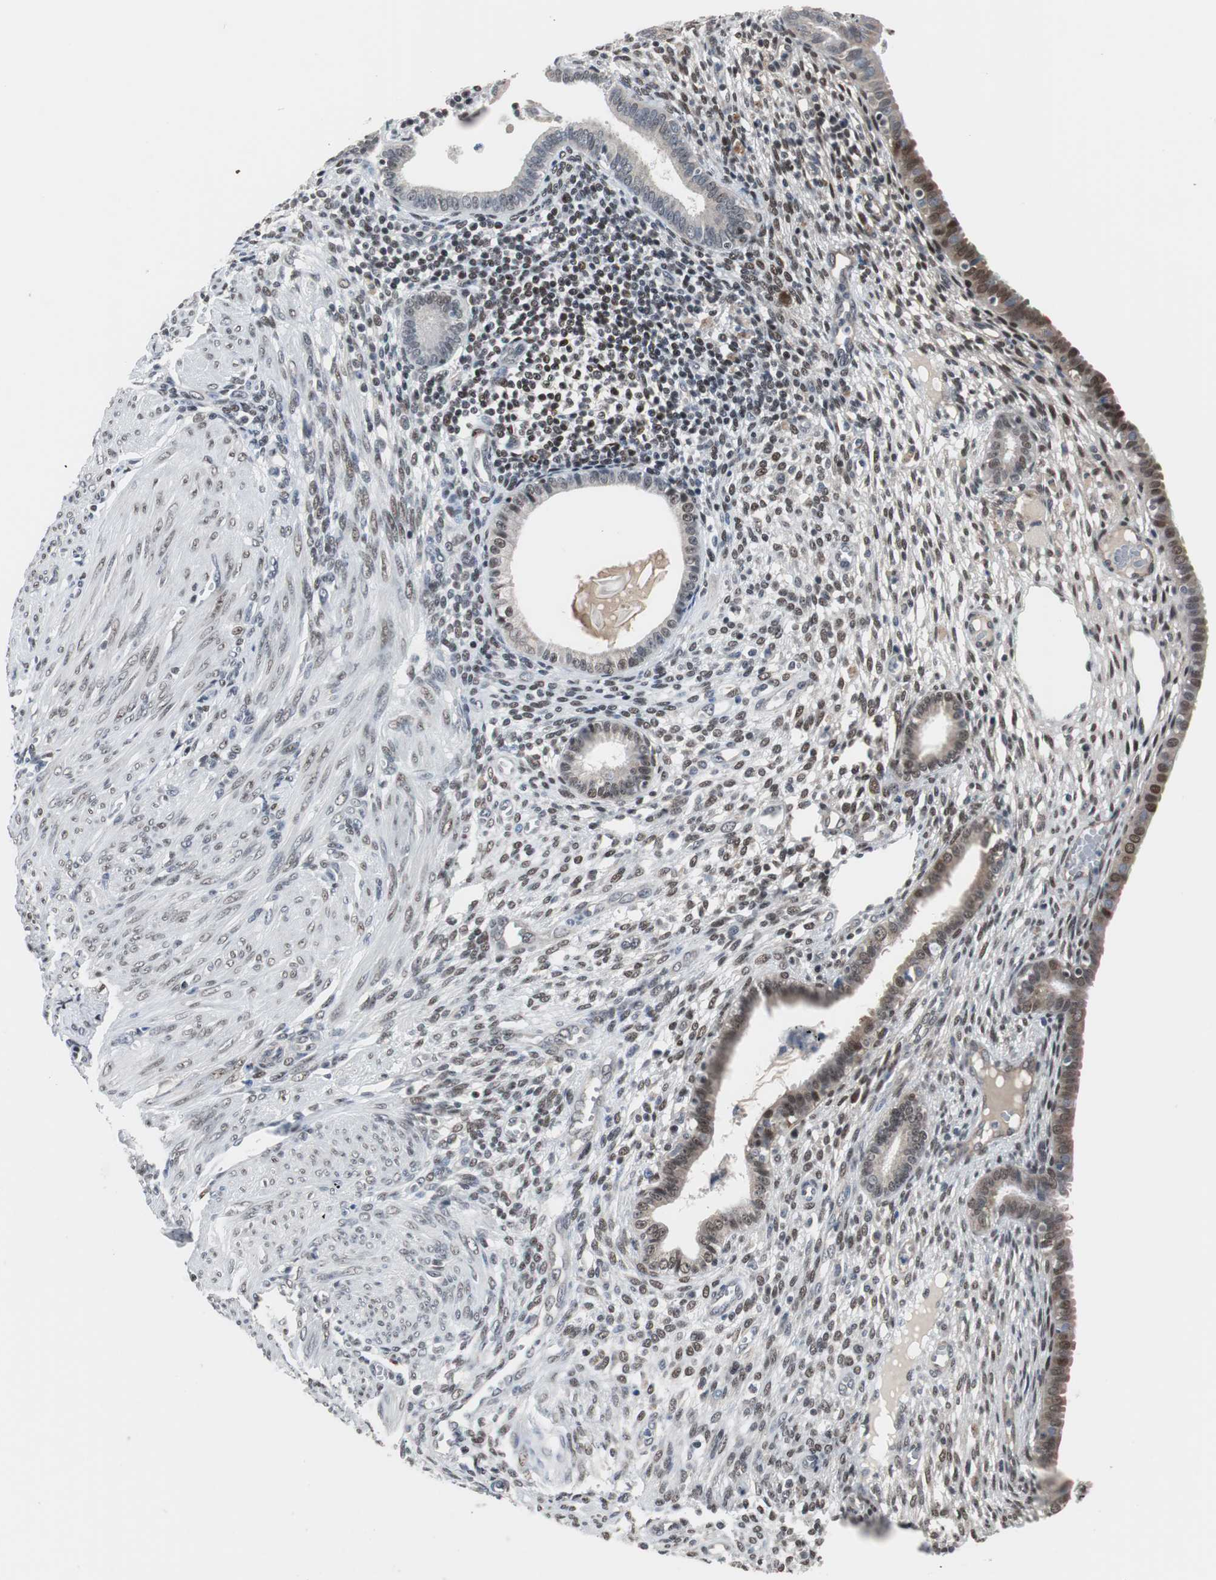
{"staining": {"intensity": "moderate", "quantity": ">75%", "location": "nuclear"}, "tissue": "endometrium", "cell_type": "Cells in endometrial stroma", "image_type": "normal", "snomed": [{"axis": "morphology", "description": "Normal tissue, NOS"}, {"axis": "topography", "description": "Endometrium"}], "caption": "Endometrium stained with immunohistochemistry (IHC) displays moderate nuclear staining in approximately >75% of cells in endometrial stroma.", "gene": "ZHX2", "patient": {"sex": "female", "age": 72}}